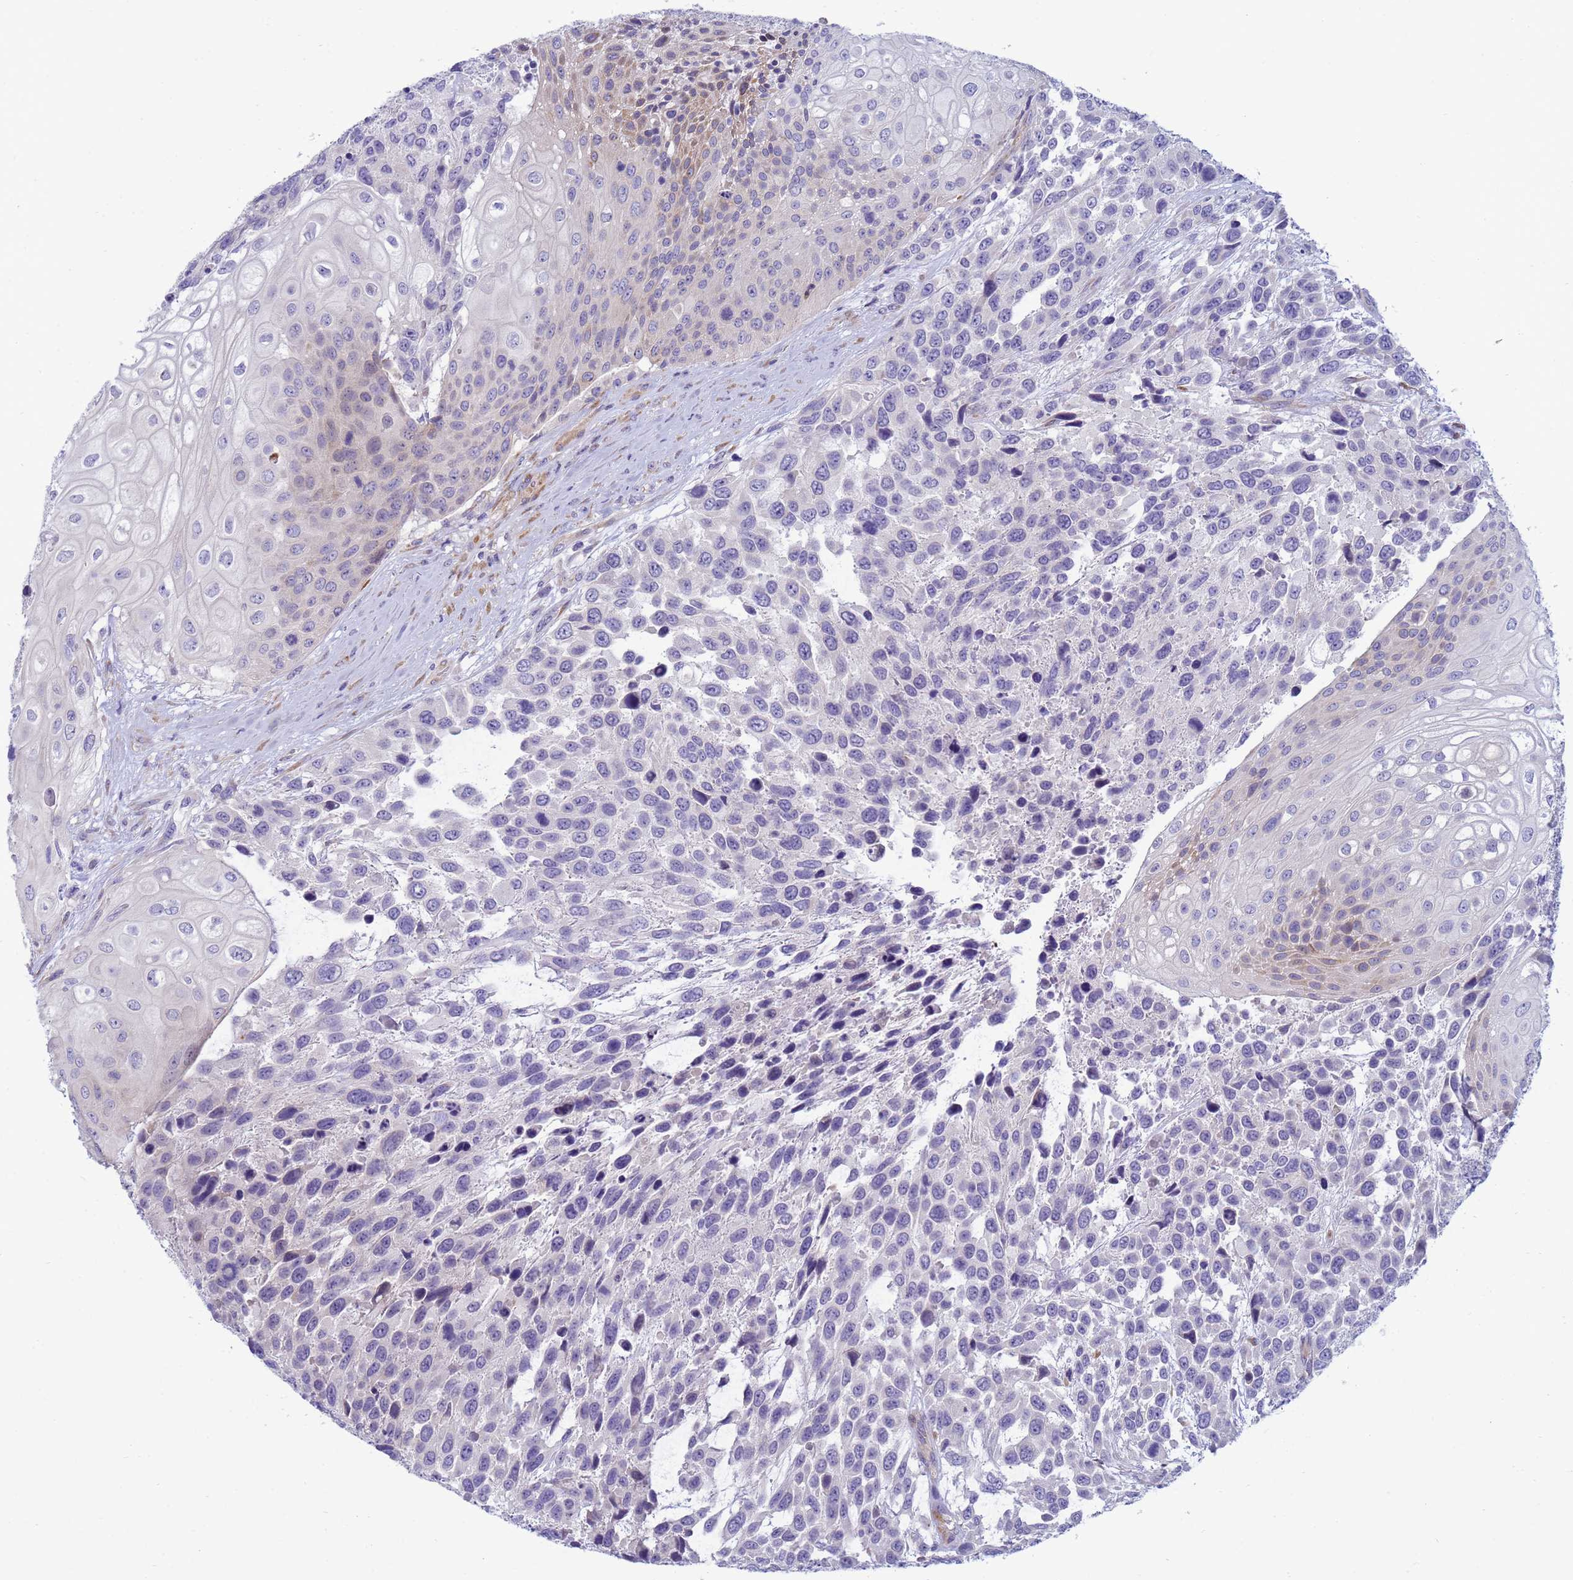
{"staining": {"intensity": "negative", "quantity": "none", "location": "none"}, "tissue": "urothelial cancer", "cell_type": "Tumor cells", "image_type": "cancer", "snomed": [{"axis": "morphology", "description": "Urothelial carcinoma, High grade"}, {"axis": "topography", "description": "Urinary bladder"}], "caption": "An immunohistochemistry micrograph of urothelial carcinoma (high-grade) is shown. There is no staining in tumor cells of urothelial carcinoma (high-grade).", "gene": "TRPC6", "patient": {"sex": "female", "age": 70}}